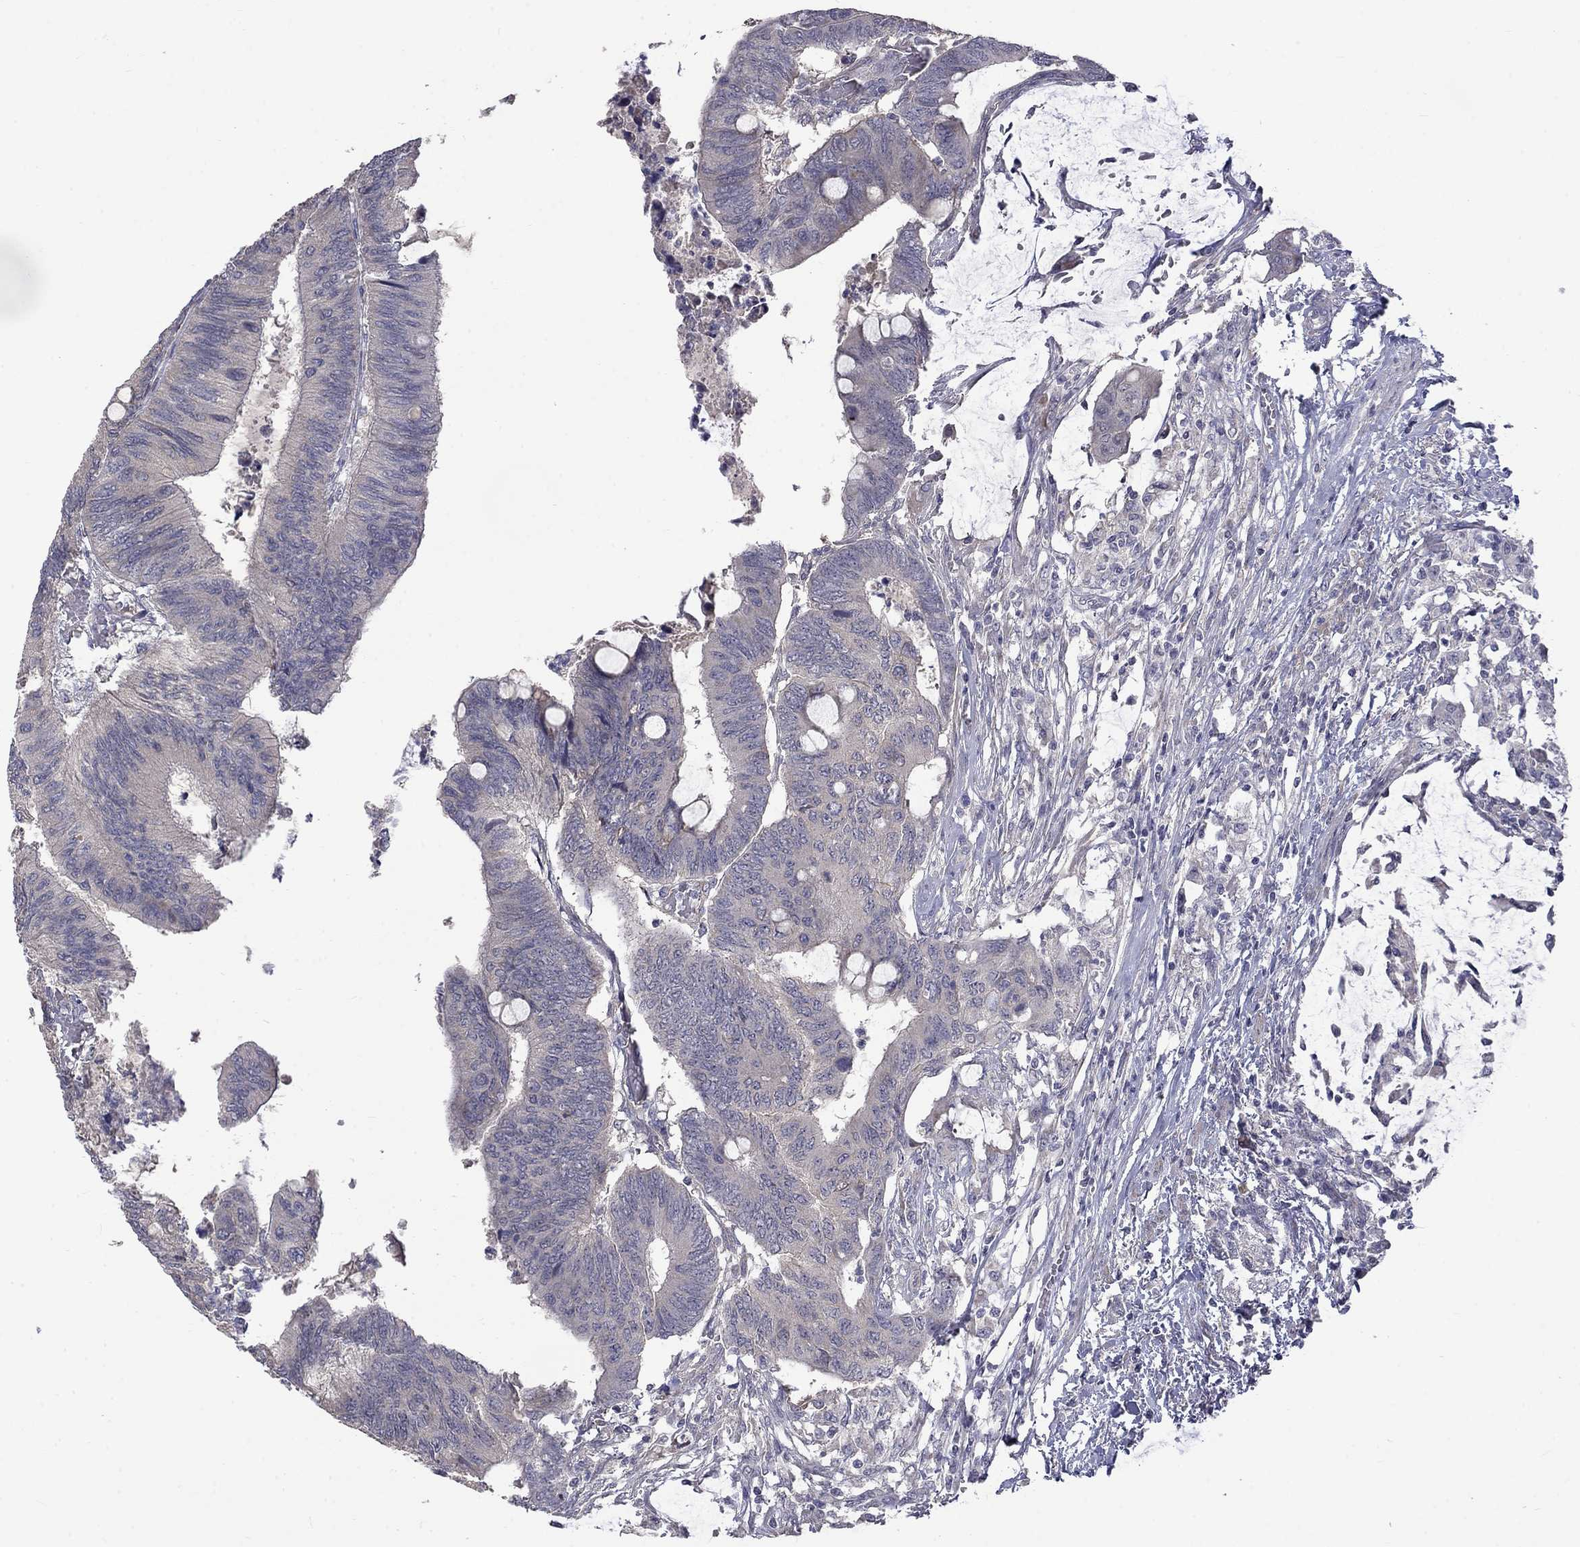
{"staining": {"intensity": "negative", "quantity": "none", "location": "none"}, "tissue": "colorectal cancer", "cell_type": "Tumor cells", "image_type": "cancer", "snomed": [{"axis": "morphology", "description": "Normal tissue, NOS"}, {"axis": "morphology", "description": "Adenocarcinoma, NOS"}, {"axis": "topography", "description": "Rectum"}, {"axis": "topography", "description": "Peripheral nerve tissue"}], "caption": "Colorectal cancer stained for a protein using immunohistochemistry (IHC) shows no staining tumor cells.", "gene": "SLC39A14", "patient": {"sex": "male", "age": 92}}